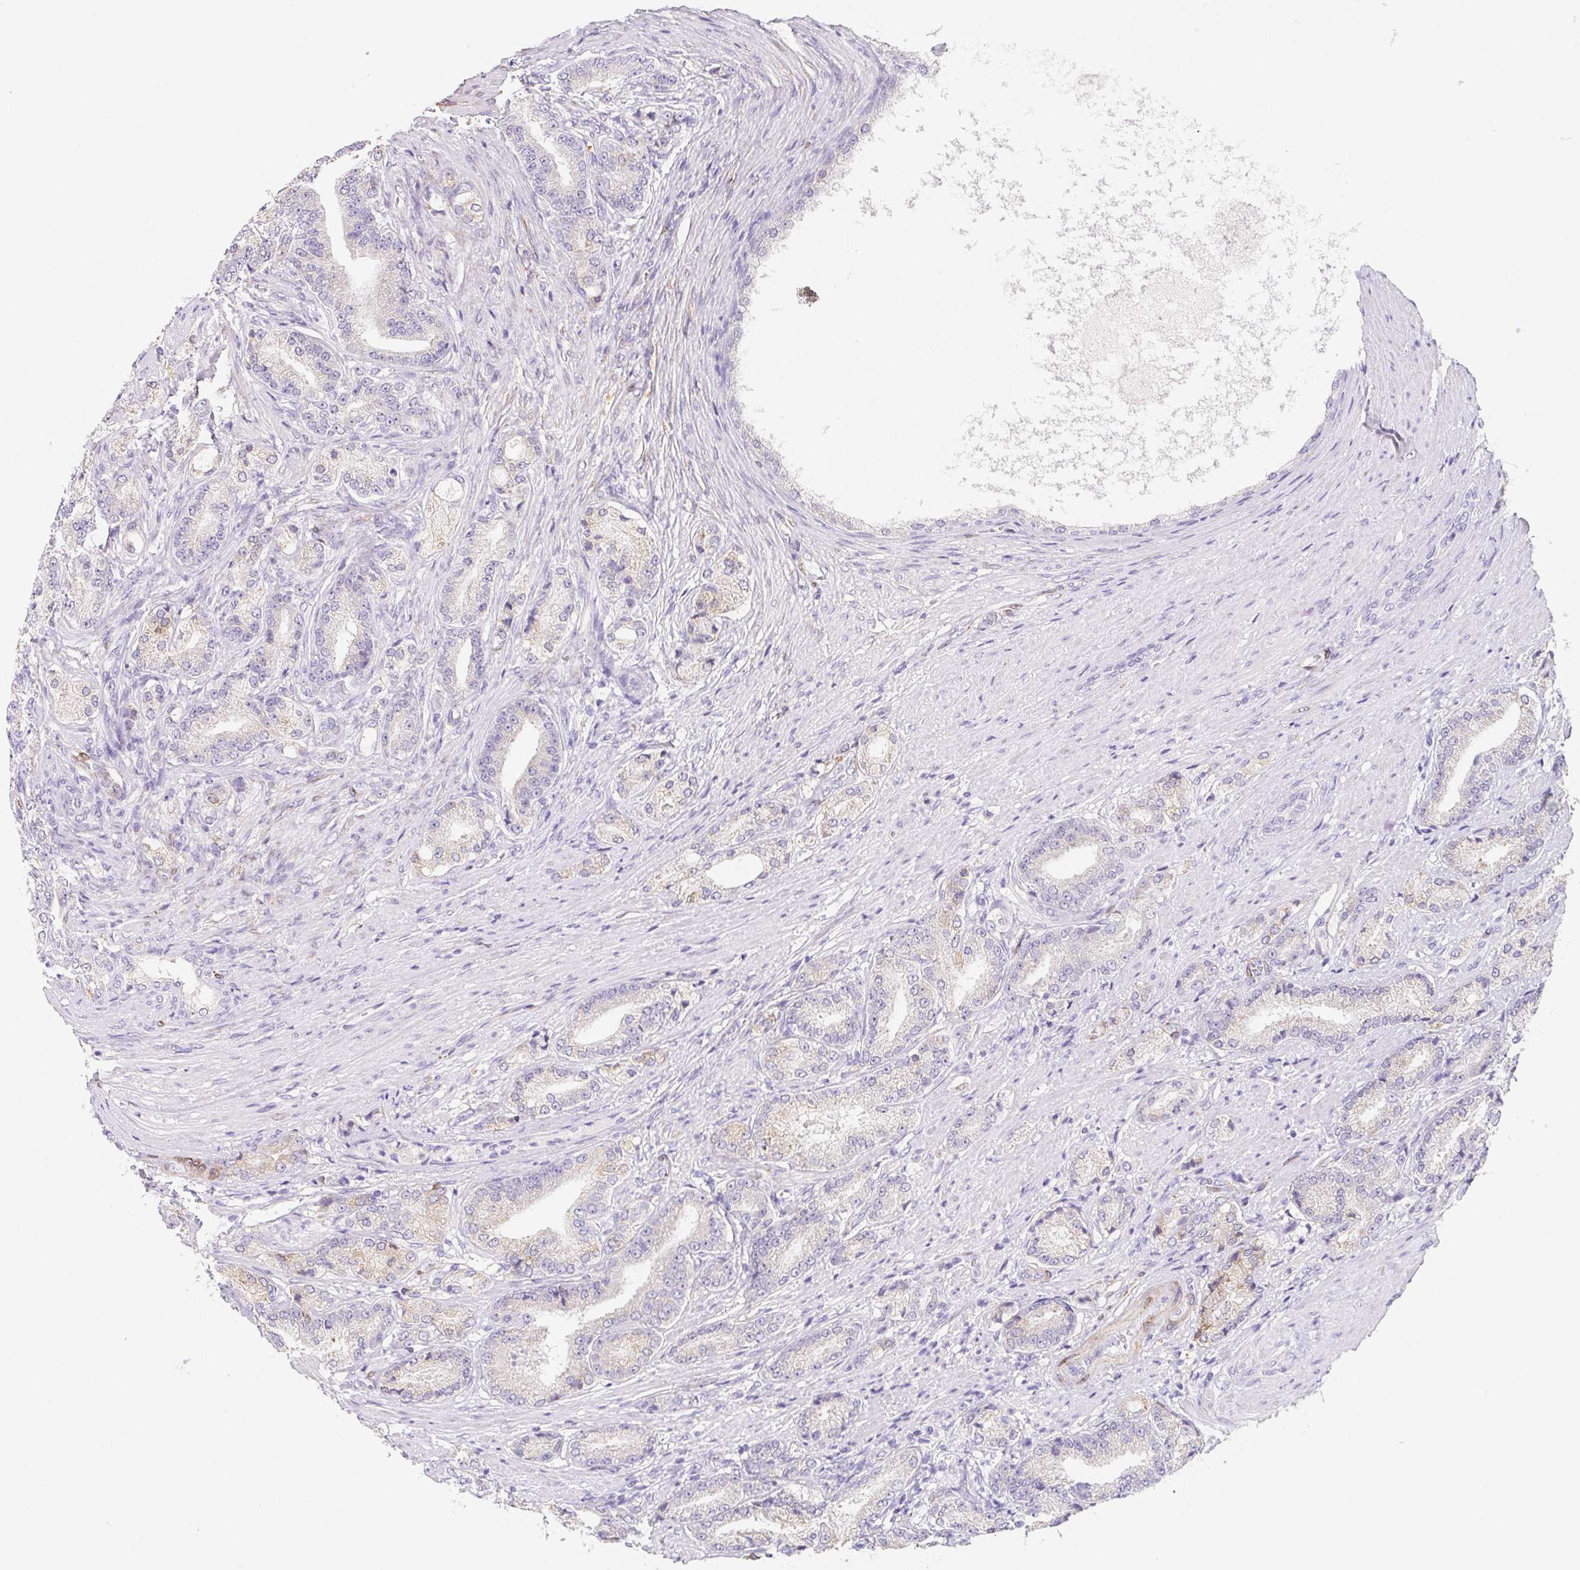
{"staining": {"intensity": "negative", "quantity": "none", "location": "none"}, "tissue": "prostate cancer", "cell_type": "Tumor cells", "image_type": "cancer", "snomed": [{"axis": "morphology", "description": "Adenocarcinoma, High grade"}, {"axis": "topography", "description": "Prostate and seminal vesicle, NOS"}], "caption": "Tumor cells show no significant protein positivity in prostate cancer (high-grade adenocarcinoma).", "gene": "HRC", "patient": {"sex": "male", "age": 61}}